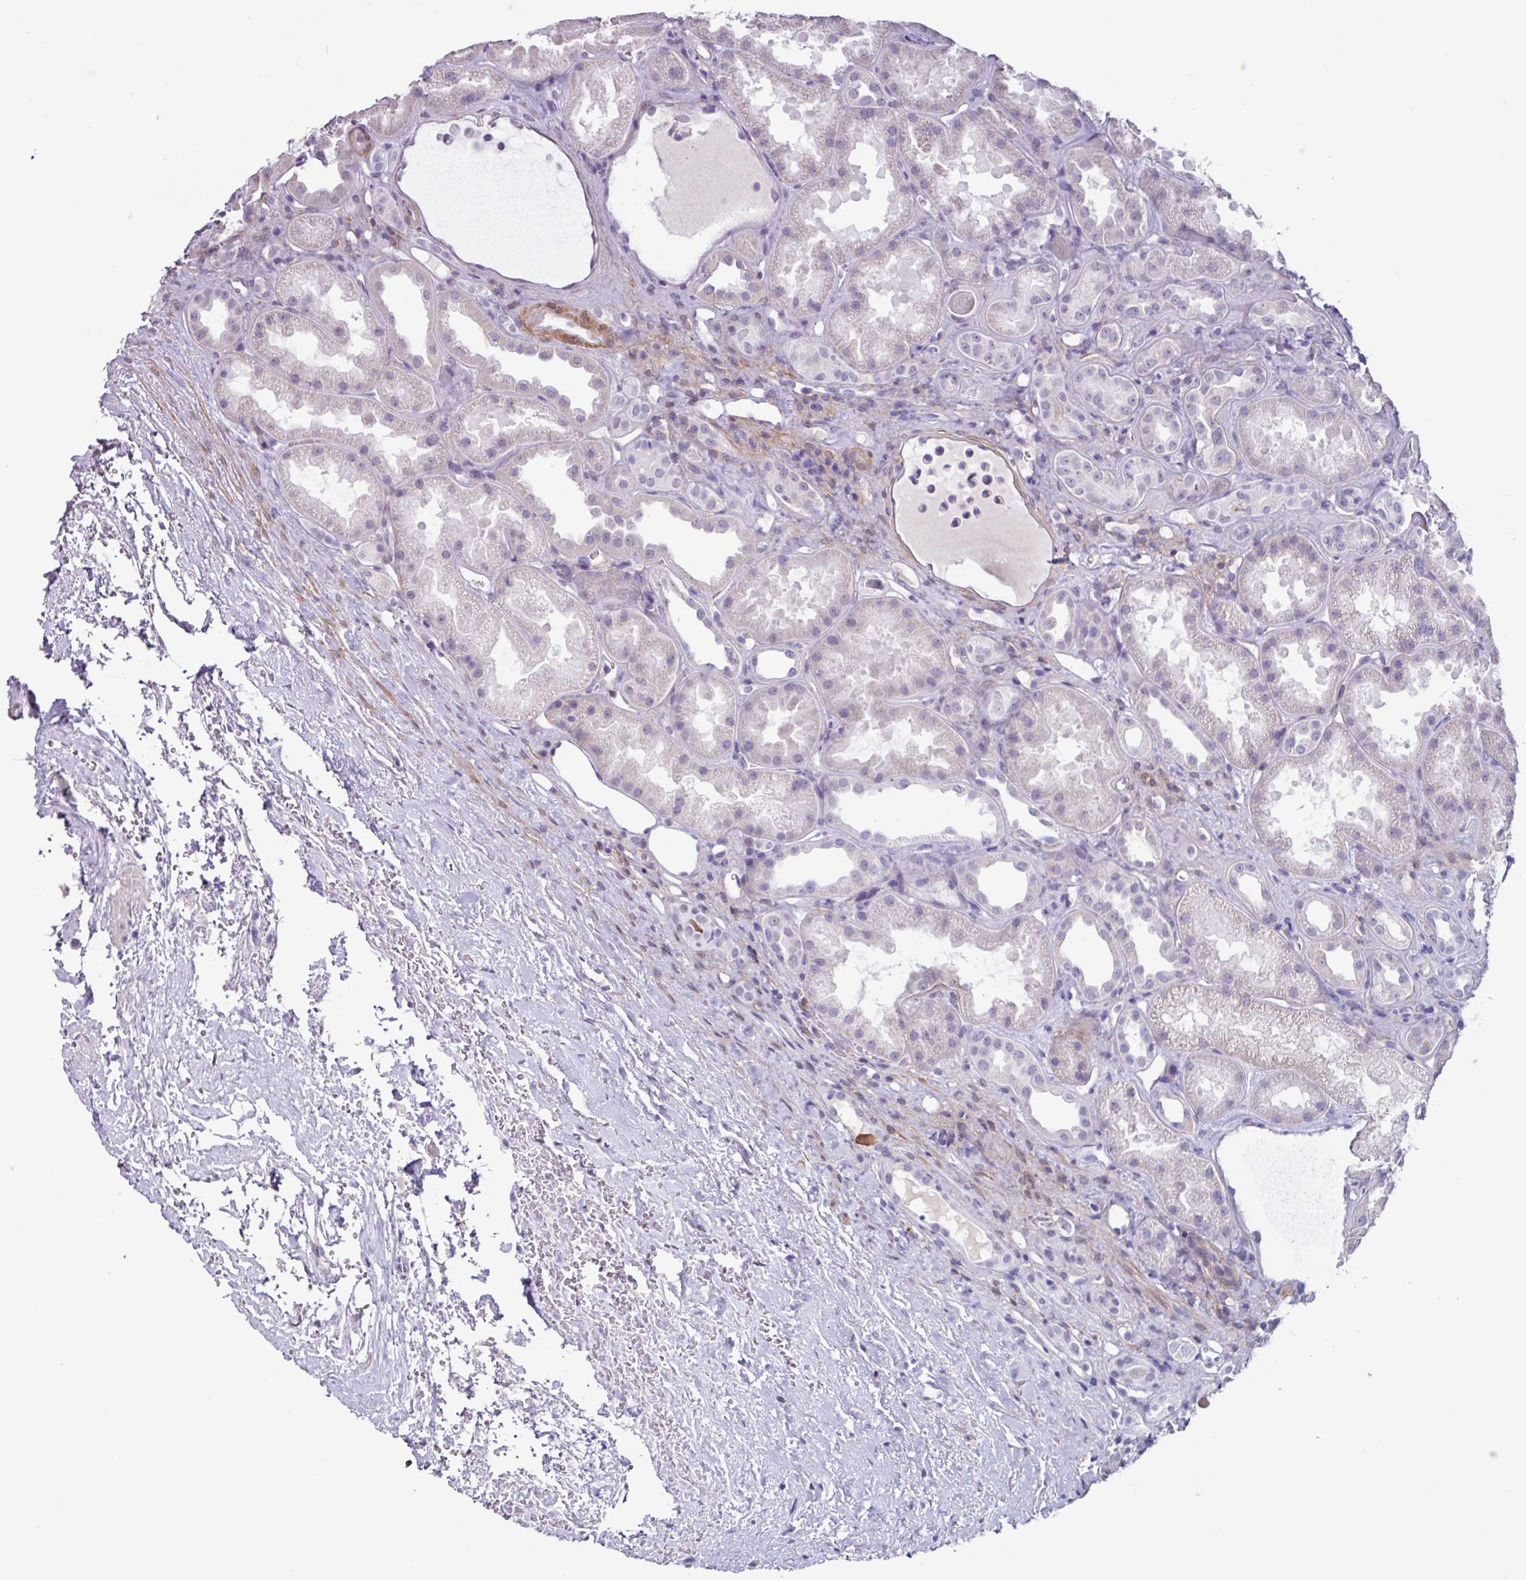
{"staining": {"intensity": "negative", "quantity": "none", "location": "none"}, "tissue": "kidney", "cell_type": "Cells in glomeruli", "image_type": "normal", "snomed": [{"axis": "morphology", "description": "Normal tissue, NOS"}, {"axis": "topography", "description": "Kidney"}], "caption": "DAB (3,3'-diaminobenzidine) immunohistochemical staining of normal kidney exhibits no significant positivity in cells in glomeruli. Brightfield microscopy of immunohistochemistry (IHC) stained with DAB (brown) and hematoxylin (blue), captured at high magnification.", "gene": "OTX1", "patient": {"sex": "male", "age": 61}}